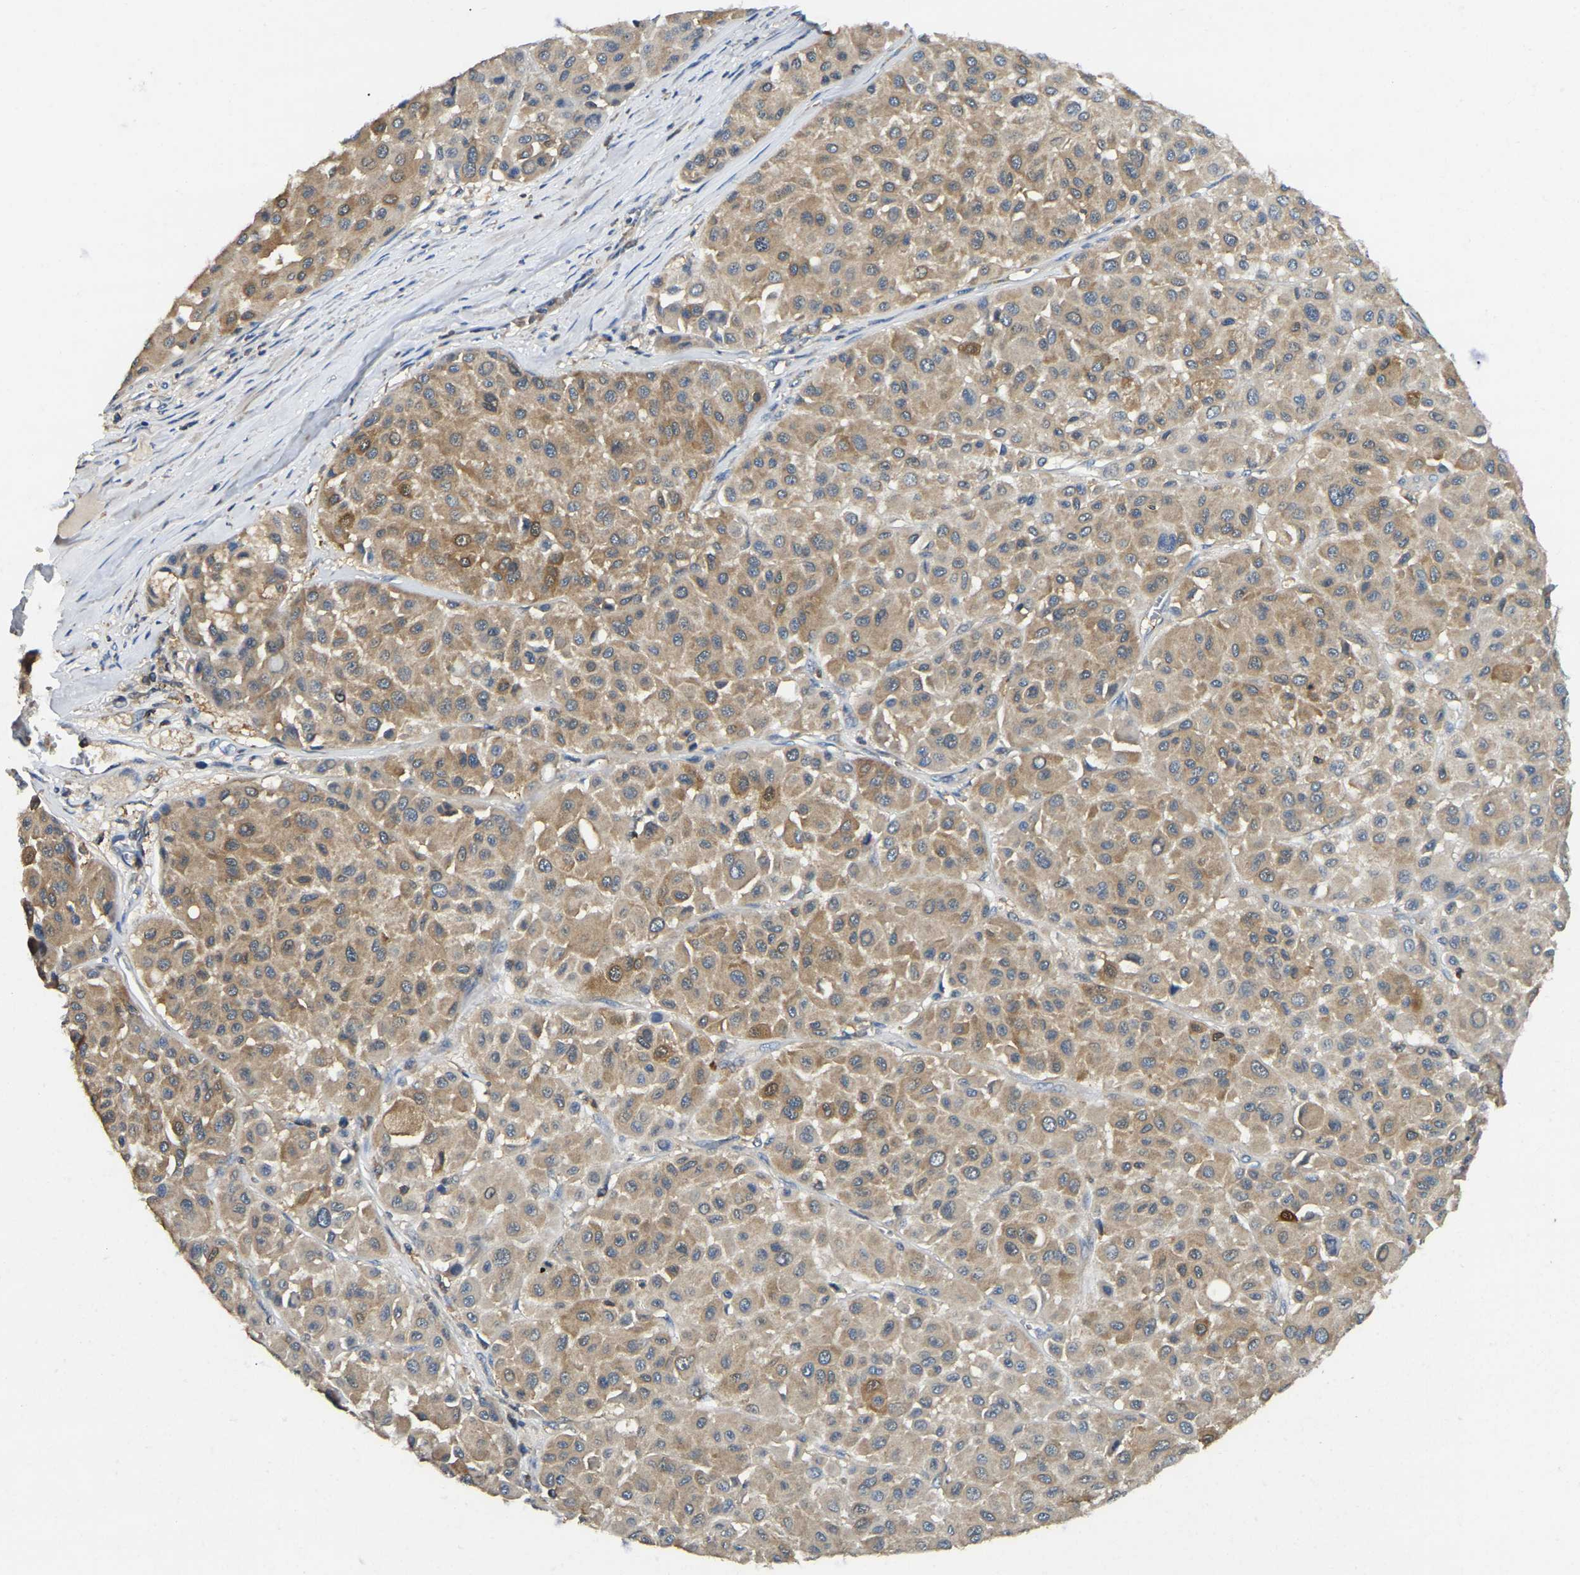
{"staining": {"intensity": "moderate", "quantity": ">75%", "location": "cytoplasmic/membranous"}, "tissue": "melanoma", "cell_type": "Tumor cells", "image_type": "cancer", "snomed": [{"axis": "morphology", "description": "Malignant melanoma, Metastatic site"}, {"axis": "topography", "description": "Soft tissue"}], "caption": "Moderate cytoplasmic/membranous expression for a protein is appreciated in approximately >75% of tumor cells of malignant melanoma (metastatic site) using immunohistochemistry (IHC).", "gene": "SMPD2", "patient": {"sex": "male", "age": 41}}